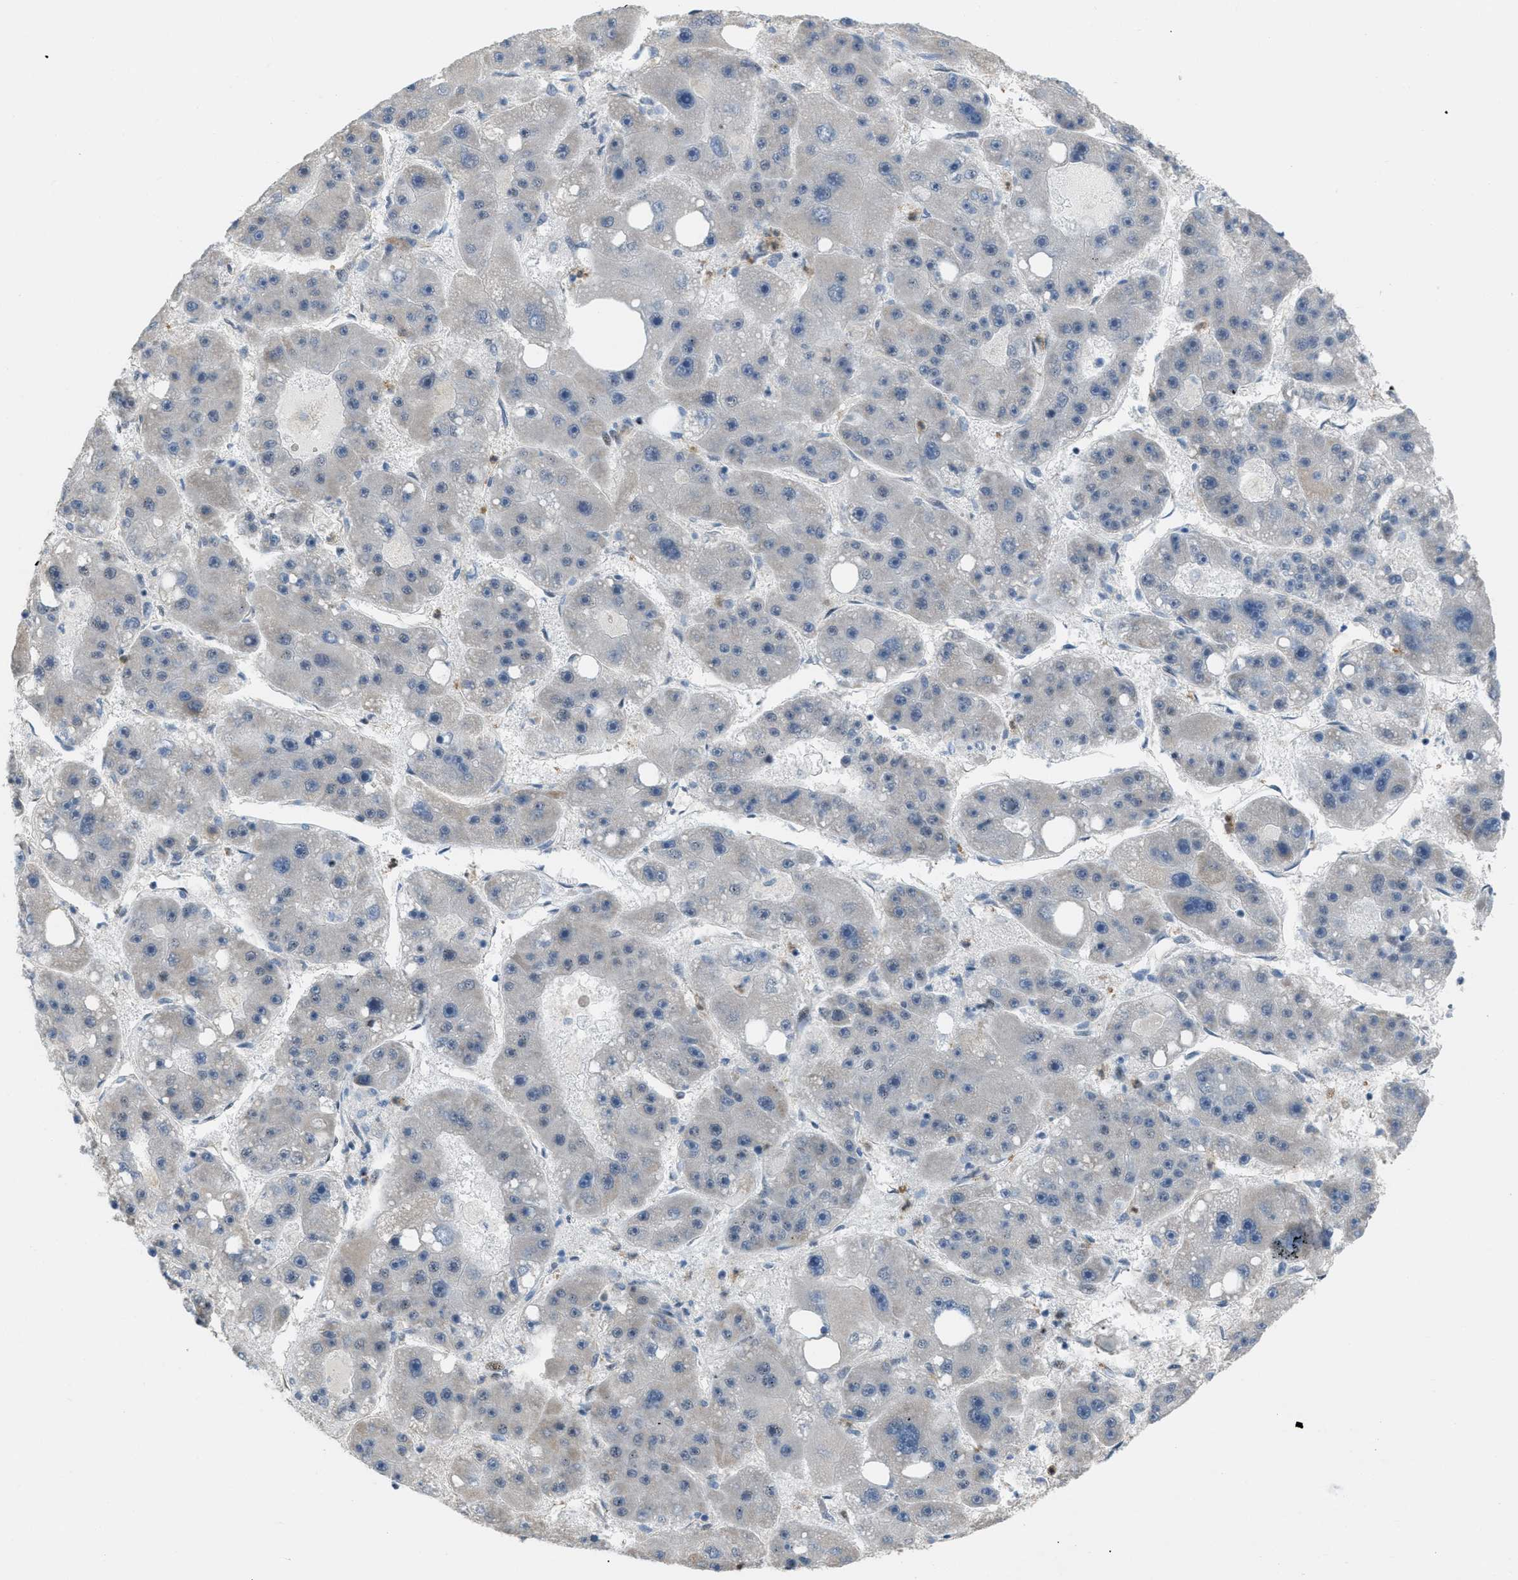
{"staining": {"intensity": "negative", "quantity": "none", "location": "none"}, "tissue": "liver cancer", "cell_type": "Tumor cells", "image_type": "cancer", "snomed": [{"axis": "morphology", "description": "Carcinoma, Hepatocellular, NOS"}, {"axis": "topography", "description": "Liver"}], "caption": "An image of human liver cancer (hepatocellular carcinoma) is negative for staining in tumor cells. The staining was performed using DAB to visualize the protein expression in brown, while the nuclei were stained in blue with hematoxylin (Magnification: 20x).", "gene": "CDR2", "patient": {"sex": "female", "age": 61}}